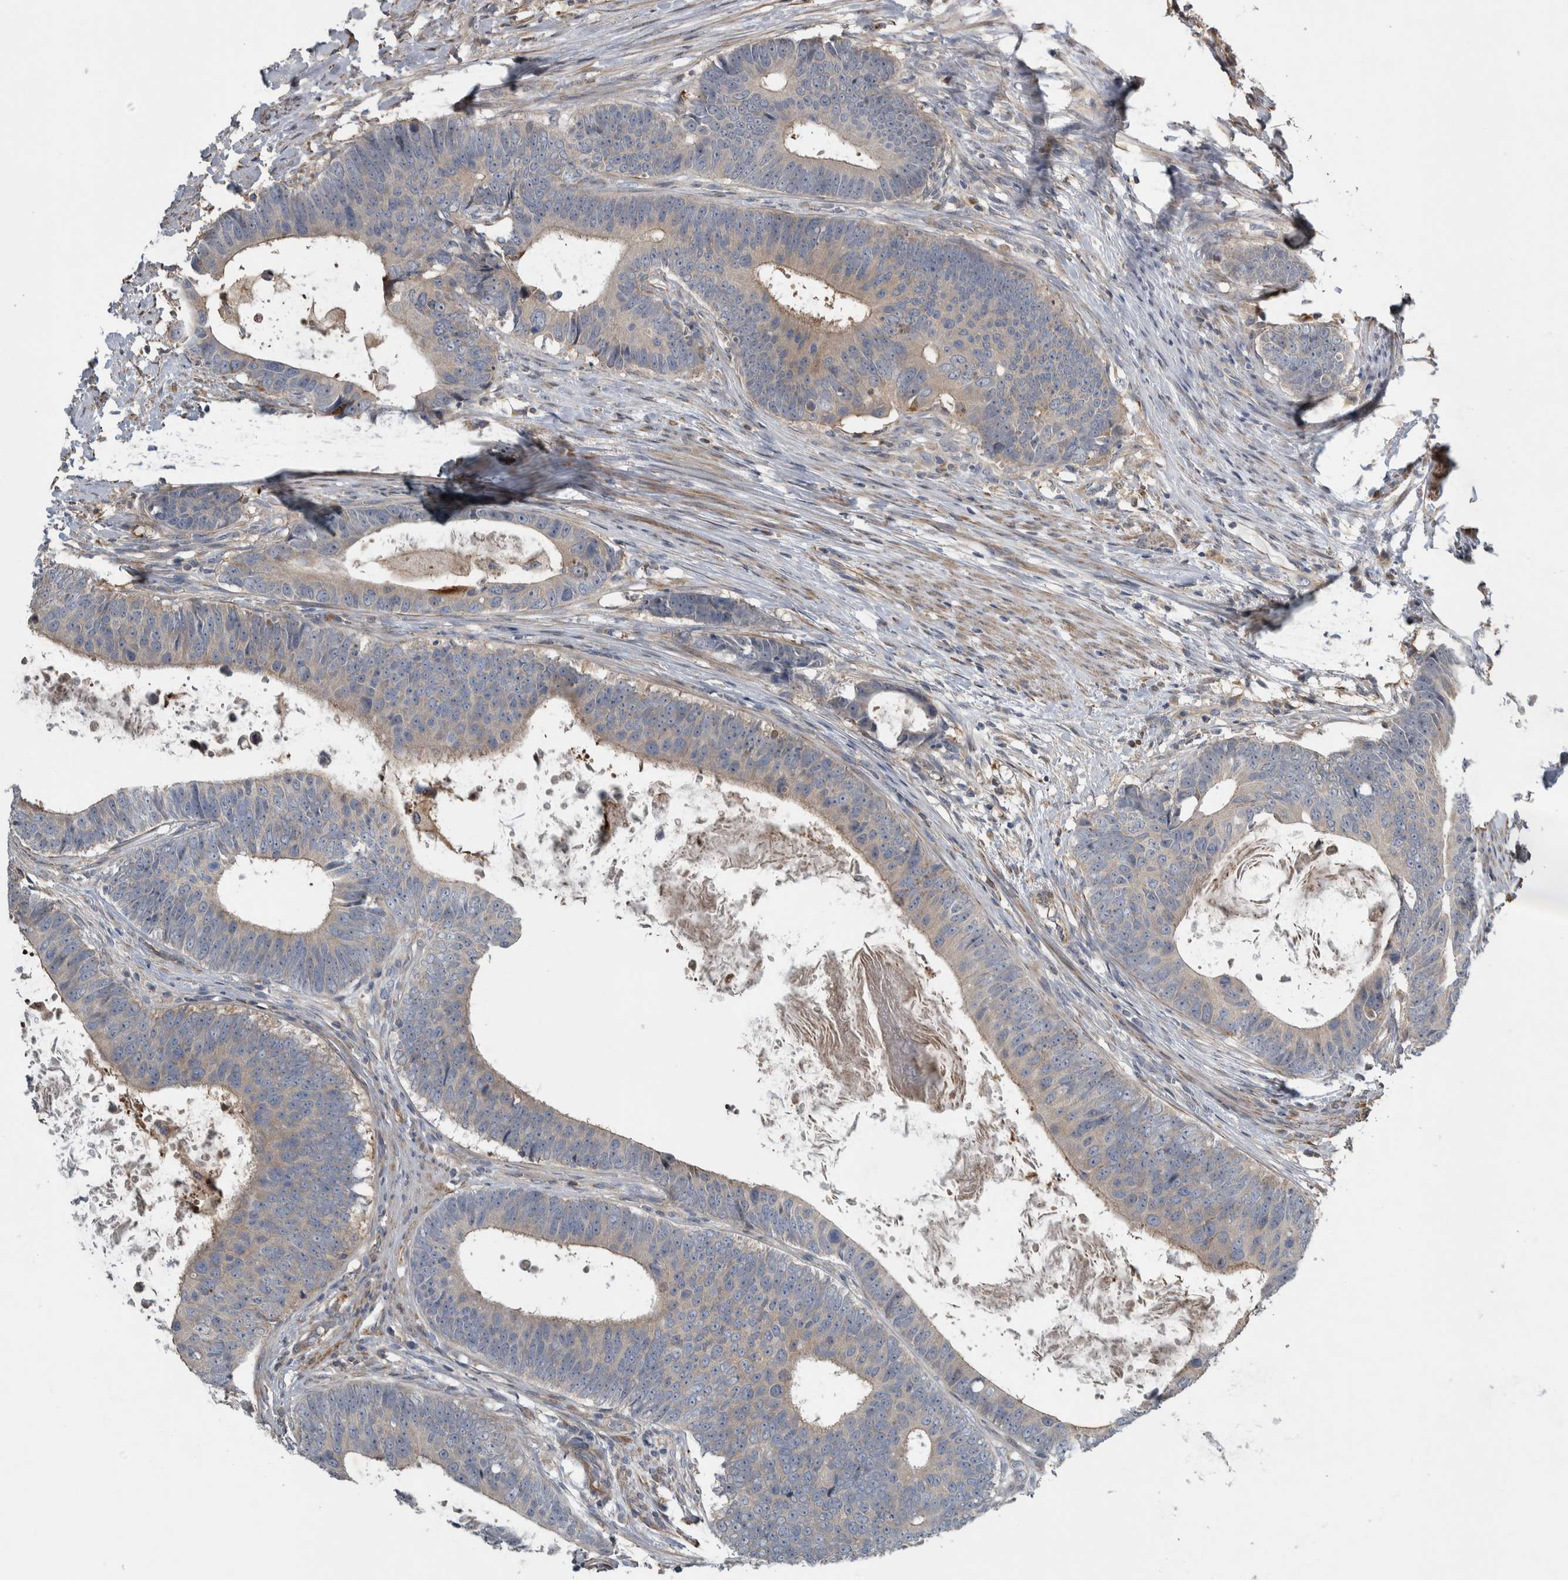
{"staining": {"intensity": "weak", "quantity": "25%-75%", "location": "cytoplasmic/membranous"}, "tissue": "colorectal cancer", "cell_type": "Tumor cells", "image_type": "cancer", "snomed": [{"axis": "morphology", "description": "Adenocarcinoma, NOS"}, {"axis": "topography", "description": "Colon"}], "caption": "Immunohistochemistry (DAB (3,3'-diaminobenzidine)) staining of adenocarcinoma (colorectal) exhibits weak cytoplasmic/membranous protein positivity in approximately 25%-75% of tumor cells.", "gene": "NT5C2", "patient": {"sex": "male", "age": 56}}